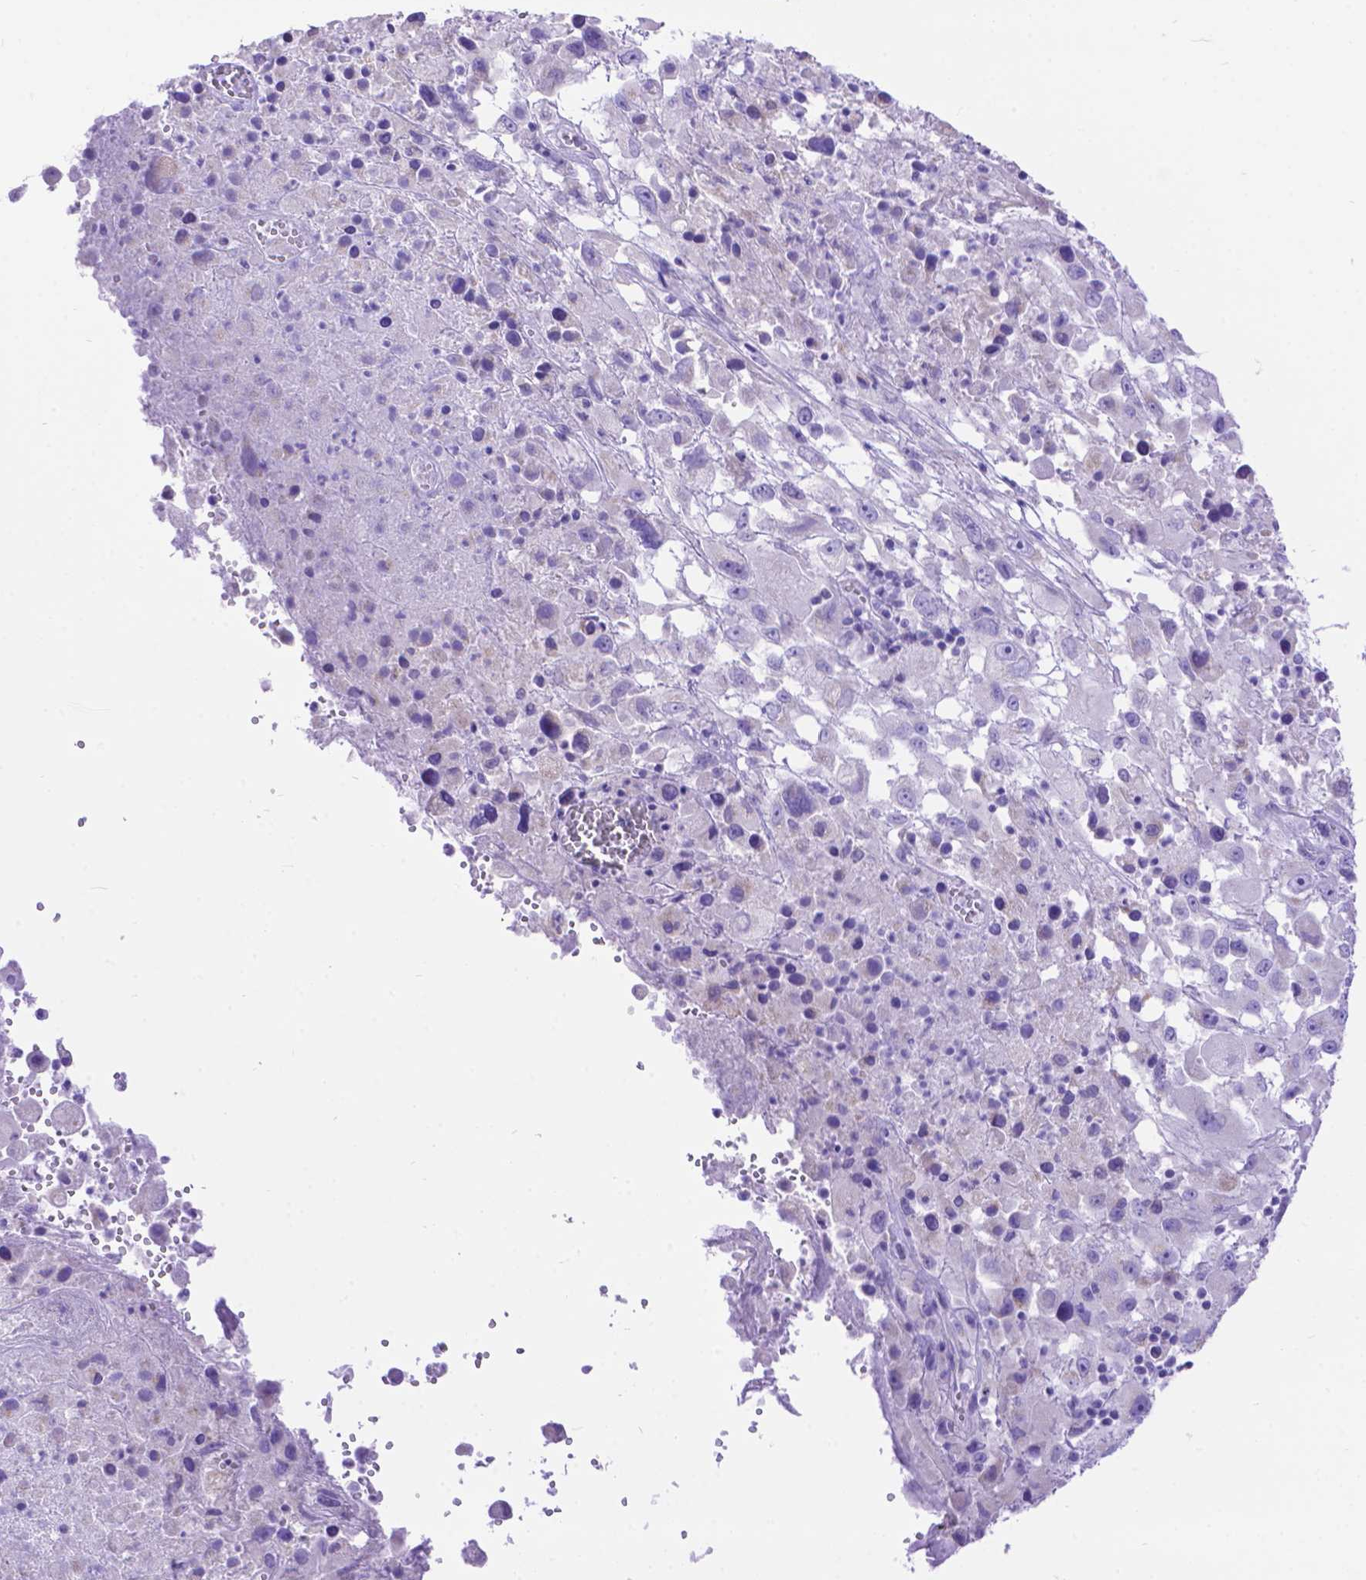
{"staining": {"intensity": "negative", "quantity": "none", "location": "none"}, "tissue": "melanoma", "cell_type": "Tumor cells", "image_type": "cancer", "snomed": [{"axis": "morphology", "description": "Malignant melanoma, Metastatic site"}, {"axis": "topography", "description": "Soft tissue"}], "caption": "Malignant melanoma (metastatic site) was stained to show a protein in brown. There is no significant staining in tumor cells.", "gene": "DHRS2", "patient": {"sex": "male", "age": 50}}